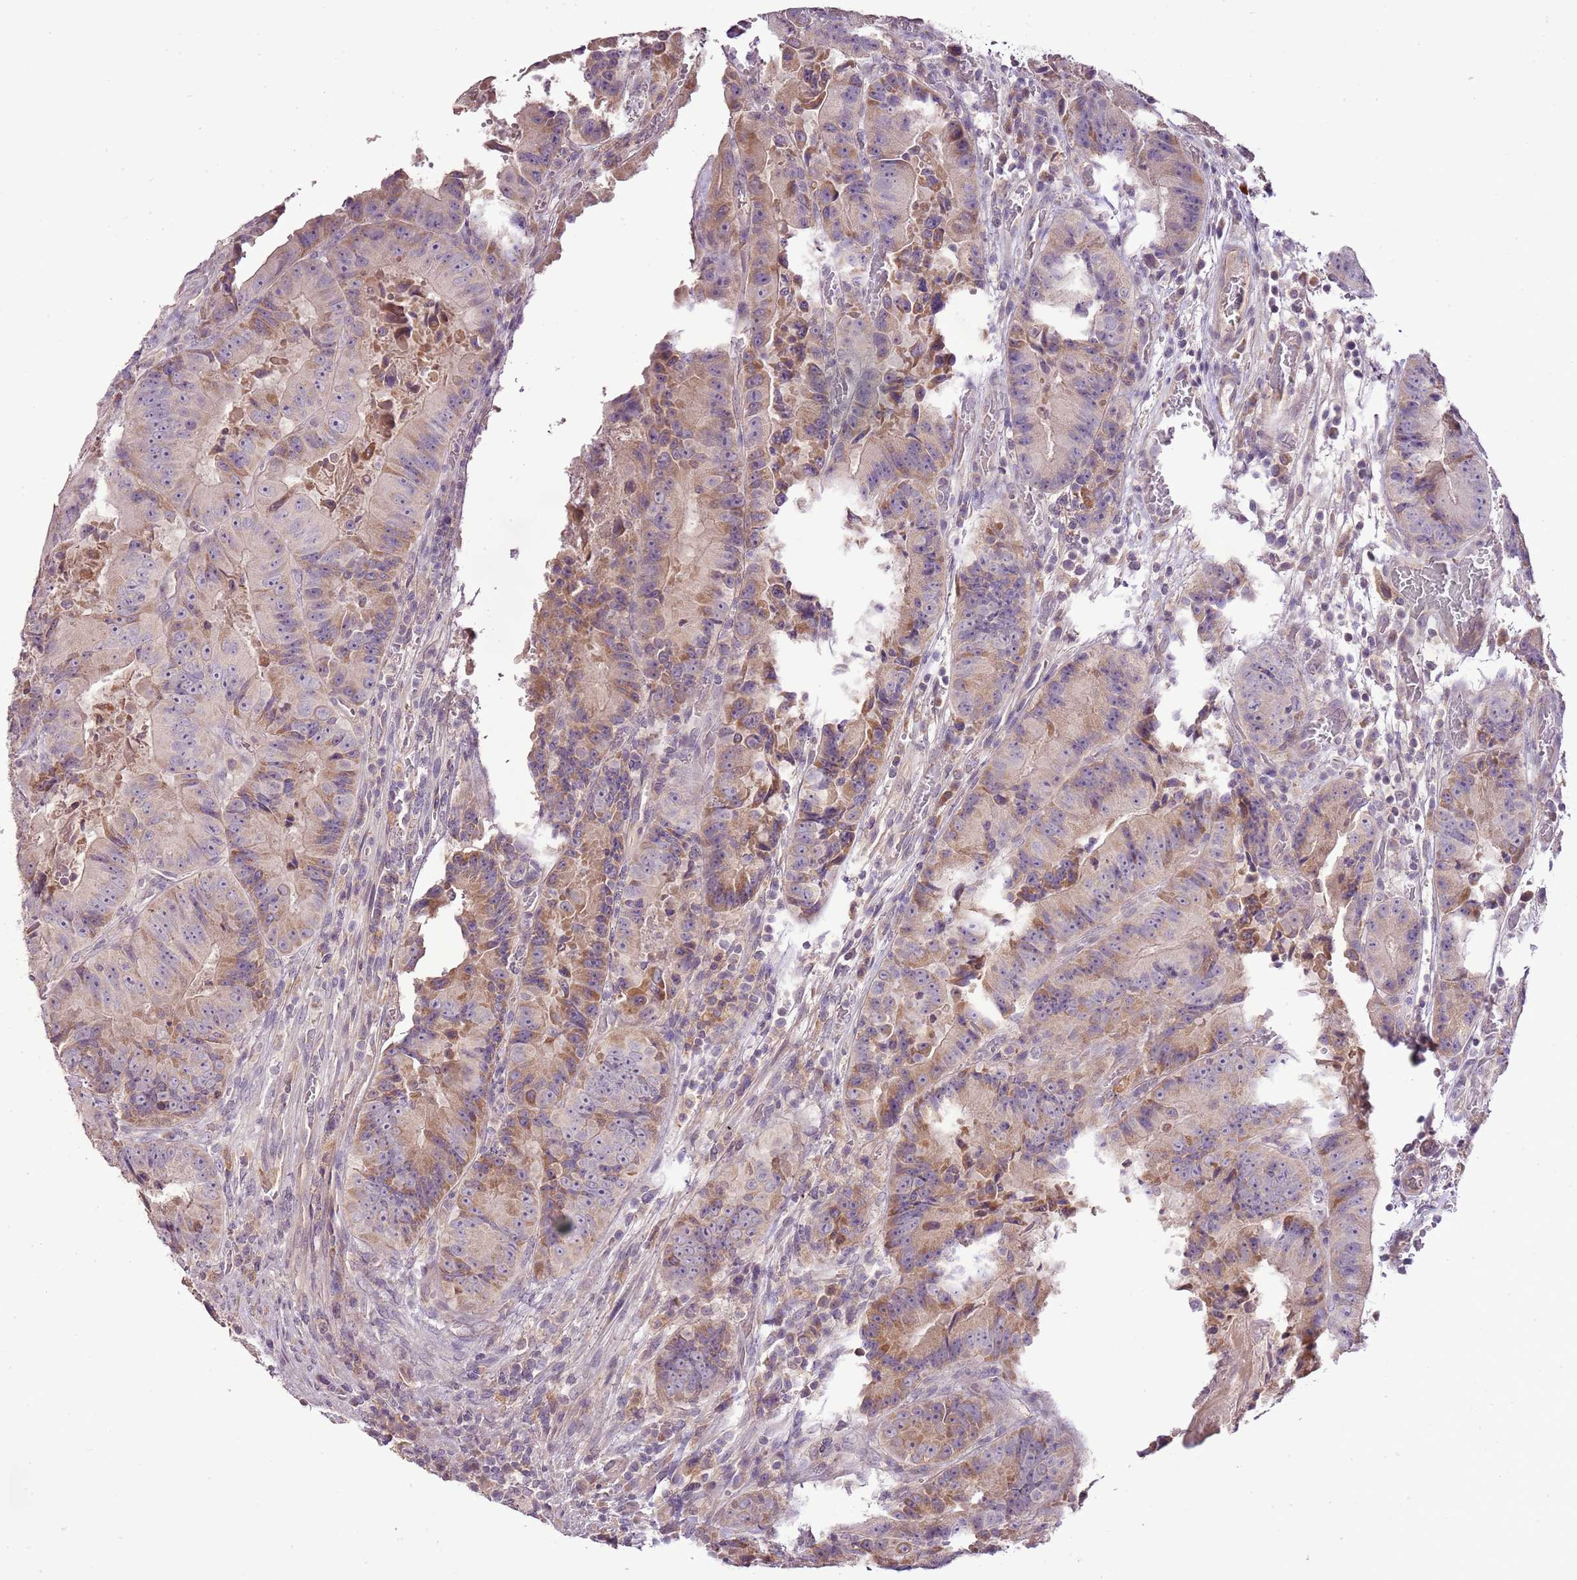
{"staining": {"intensity": "moderate", "quantity": "<25%", "location": "cytoplasmic/membranous"}, "tissue": "colorectal cancer", "cell_type": "Tumor cells", "image_type": "cancer", "snomed": [{"axis": "morphology", "description": "Adenocarcinoma, NOS"}, {"axis": "topography", "description": "Colon"}], "caption": "Immunohistochemical staining of colorectal adenocarcinoma demonstrates low levels of moderate cytoplasmic/membranous protein expression in approximately <25% of tumor cells. (Brightfield microscopy of DAB IHC at high magnification).", "gene": "CMKLR1", "patient": {"sex": "female", "age": 86}}